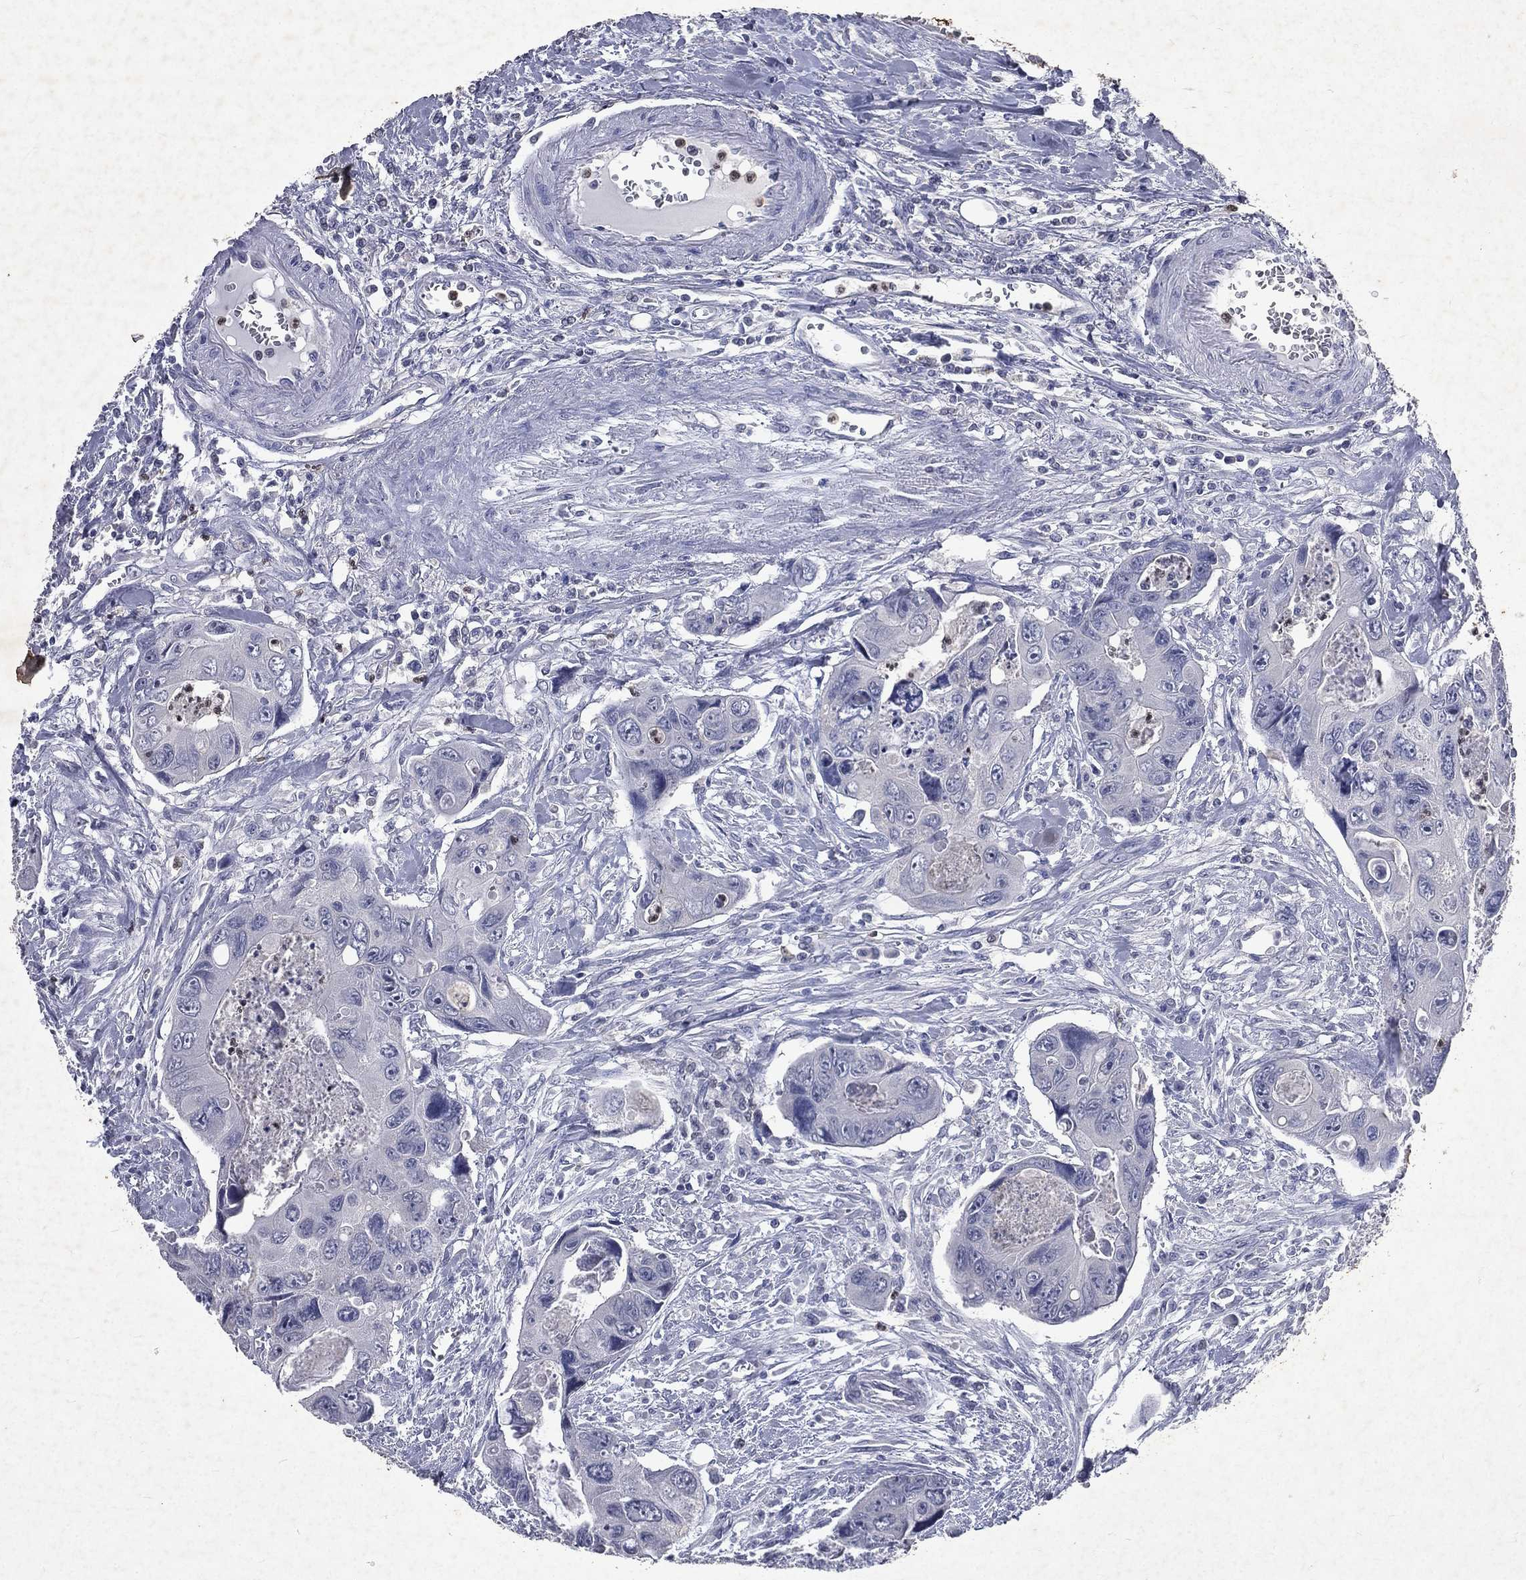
{"staining": {"intensity": "negative", "quantity": "none", "location": "none"}, "tissue": "colorectal cancer", "cell_type": "Tumor cells", "image_type": "cancer", "snomed": [{"axis": "morphology", "description": "Adenocarcinoma, NOS"}, {"axis": "topography", "description": "Rectum"}], "caption": "Colorectal cancer (adenocarcinoma) was stained to show a protein in brown. There is no significant positivity in tumor cells.", "gene": "SLC34A2", "patient": {"sex": "male", "age": 62}}